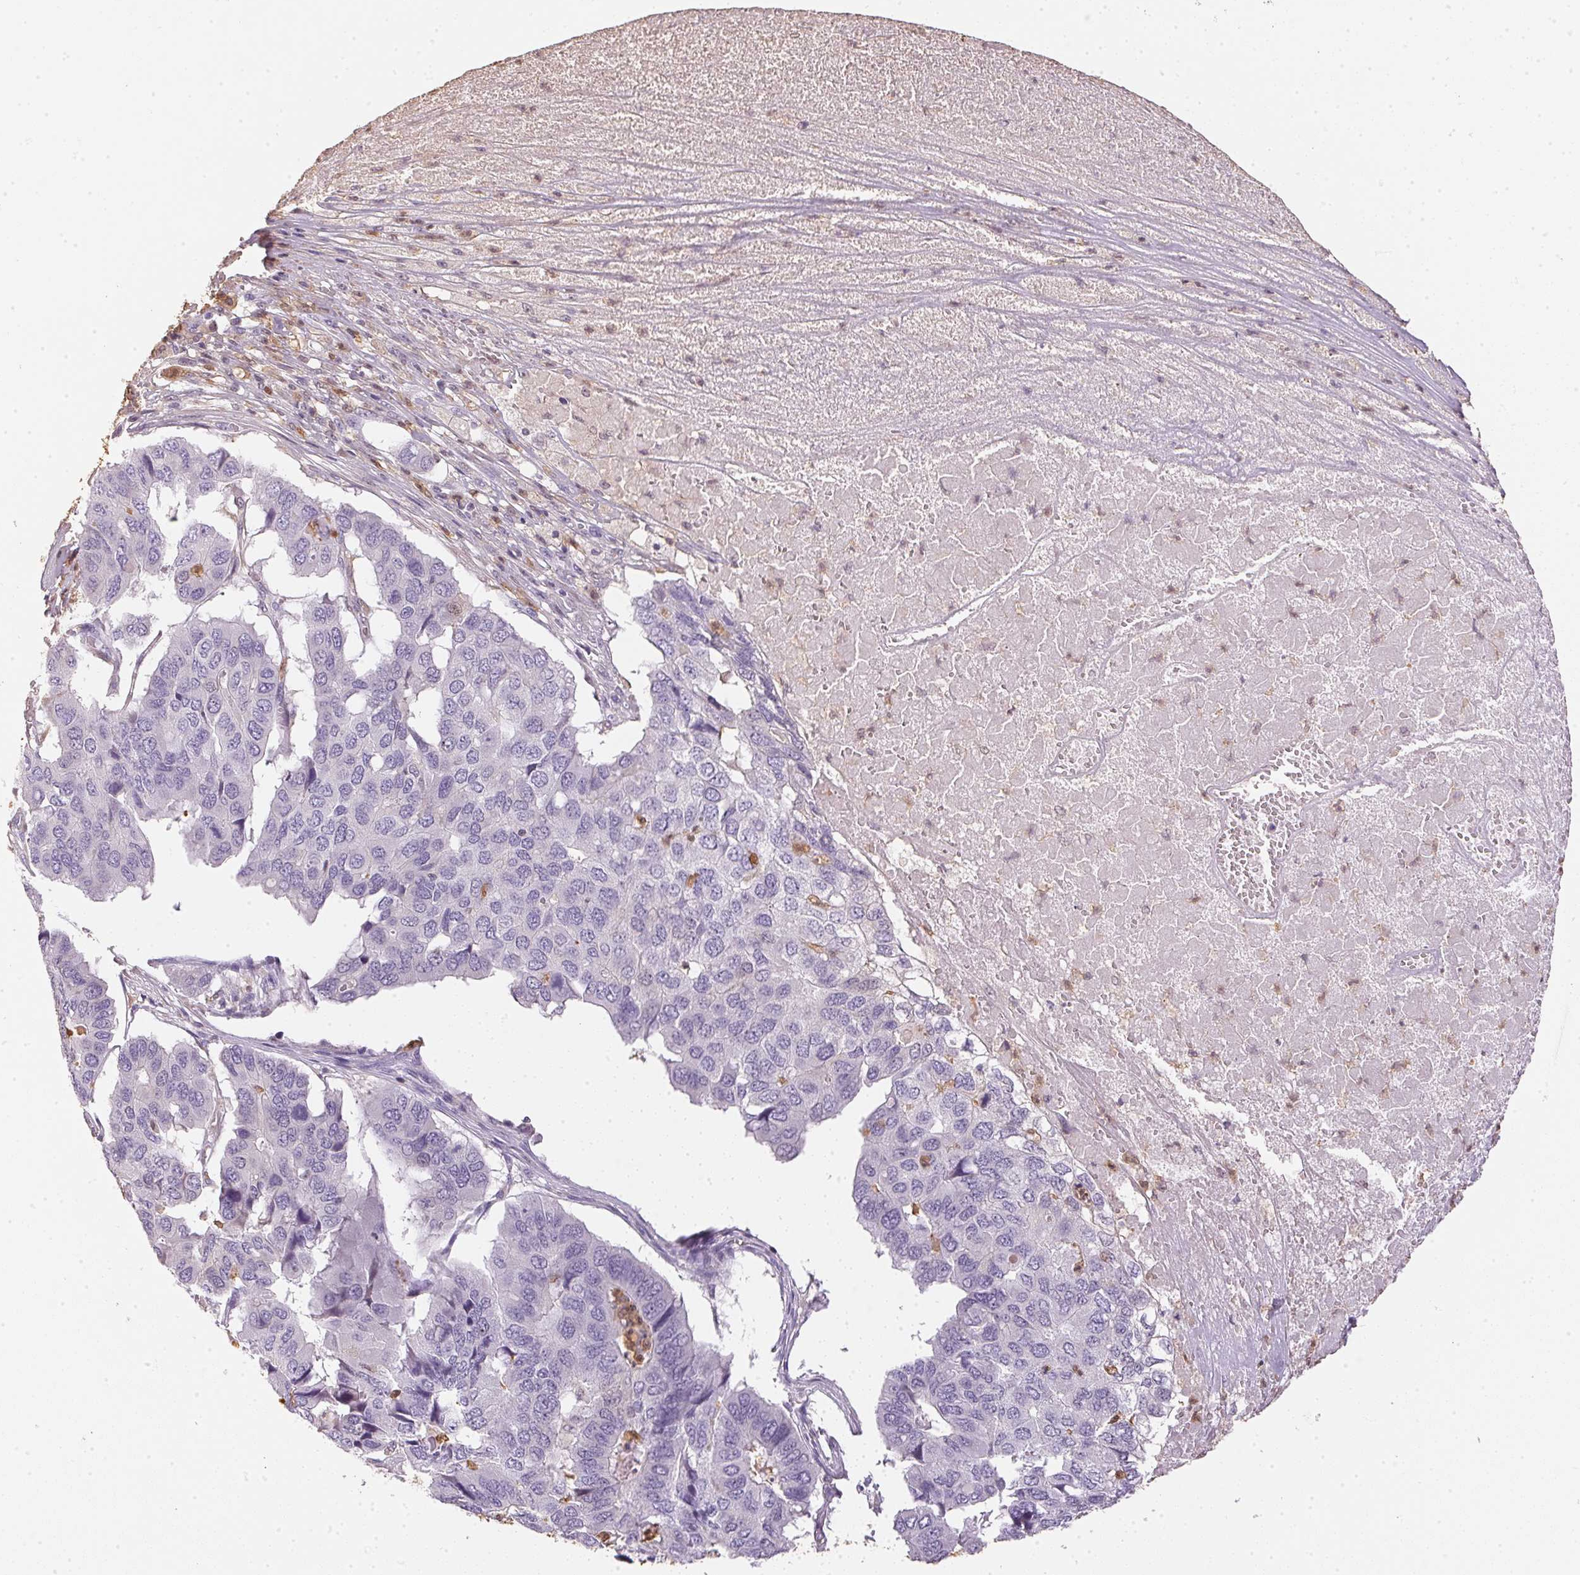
{"staining": {"intensity": "negative", "quantity": "none", "location": "none"}, "tissue": "pancreatic cancer", "cell_type": "Tumor cells", "image_type": "cancer", "snomed": [{"axis": "morphology", "description": "Adenocarcinoma, NOS"}, {"axis": "topography", "description": "Pancreas"}], "caption": "DAB (3,3'-diaminobenzidine) immunohistochemical staining of pancreatic adenocarcinoma displays no significant staining in tumor cells.", "gene": "S100A3", "patient": {"sex": "male", "age": 50}}